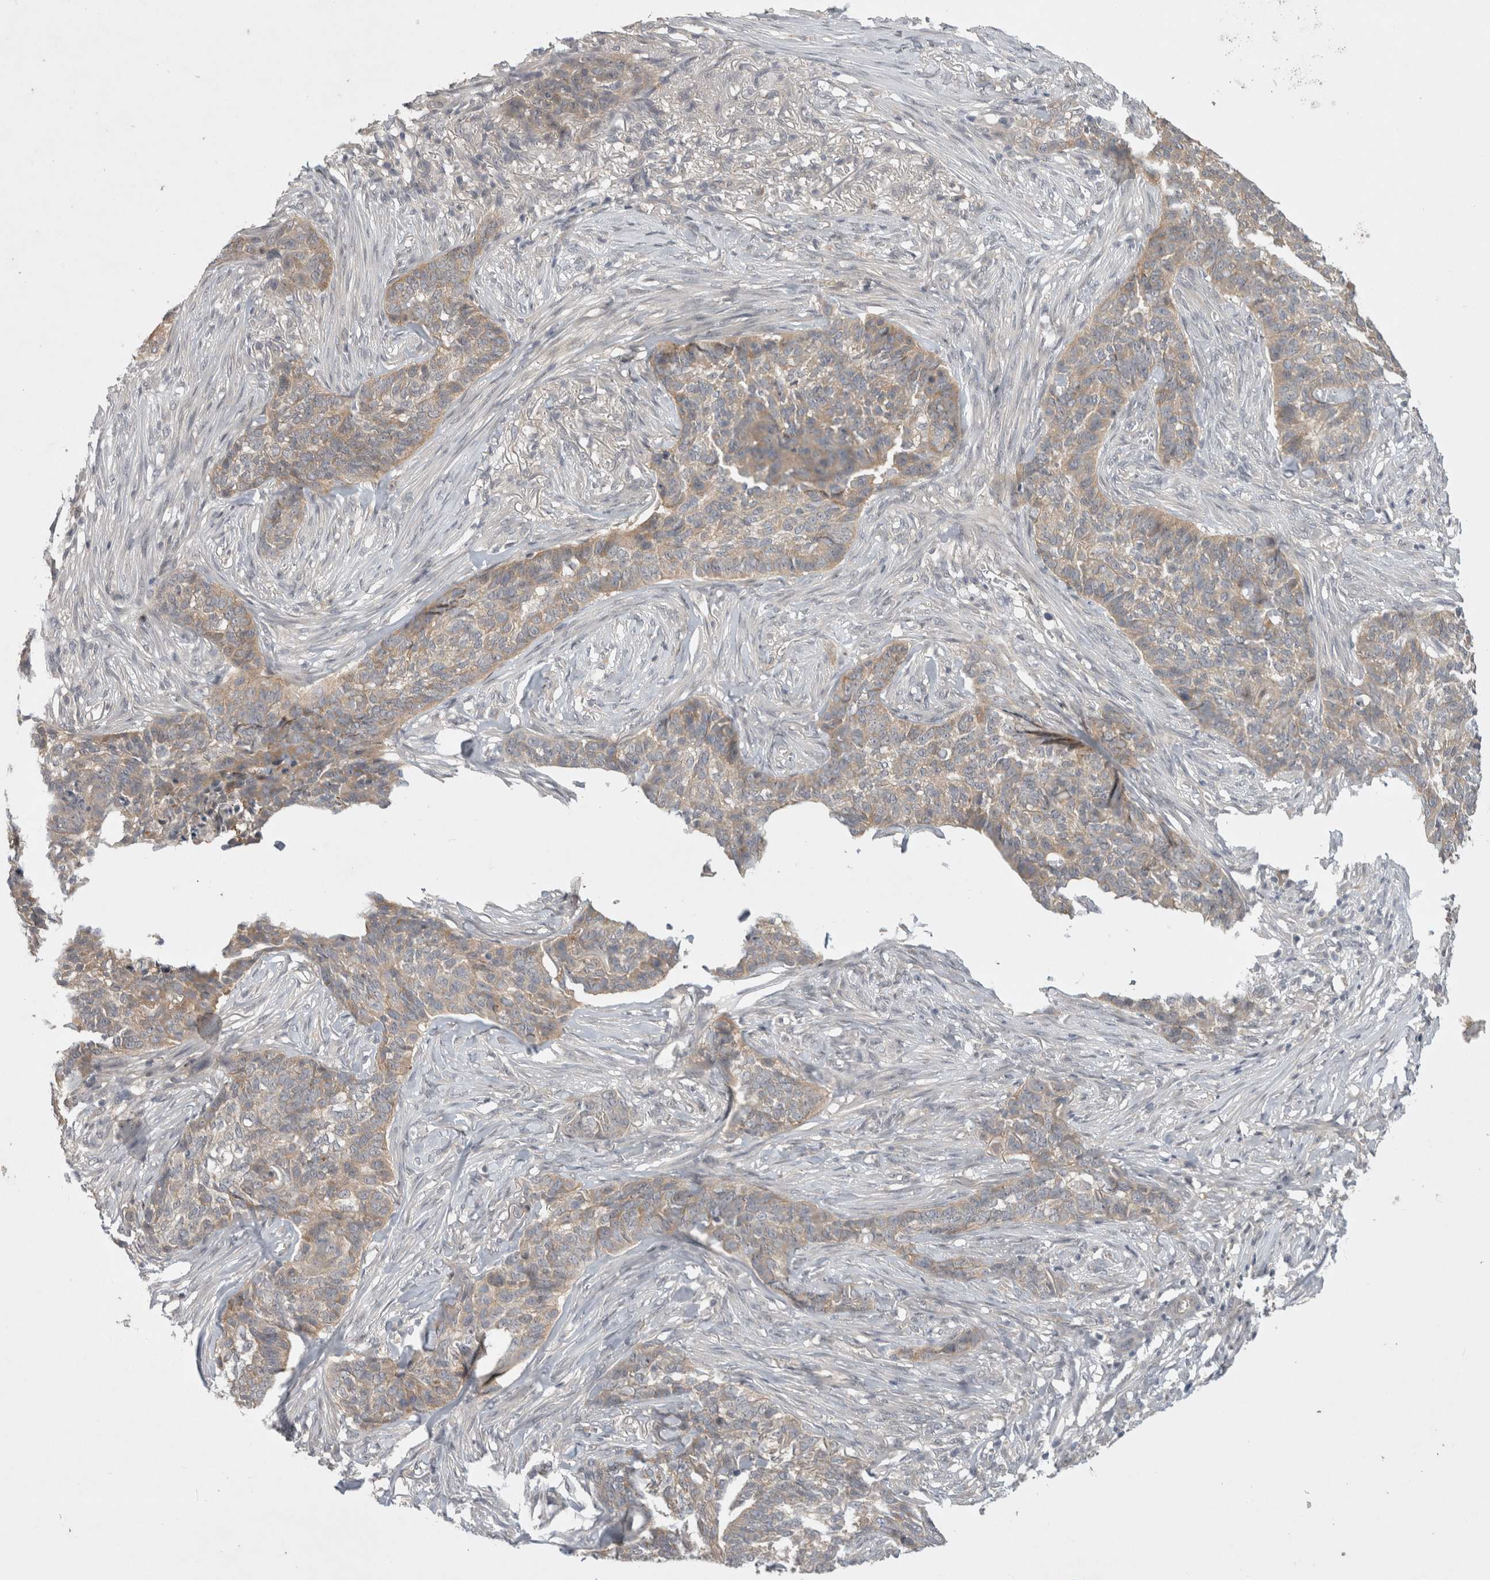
{"staining": {"intensity": "weak", "quantity": "25%-75%", "location": "cytoplasmic/membranous"}, "tissue": "skin cancer", "cell_type": "Tumor cells", "image_type": "cancer", "snomed": [{"axis": "morphology", "description": "Basal cell carcinoma"}, {"axis": "topography", "description": "Skin"}], "caption": "Skin cancer stained for a protein reveals weak cytoplasmic/membranous positivity in tumor cells.", "gene": "CERS3", "patient": {"sex": "male", "age": 85}}